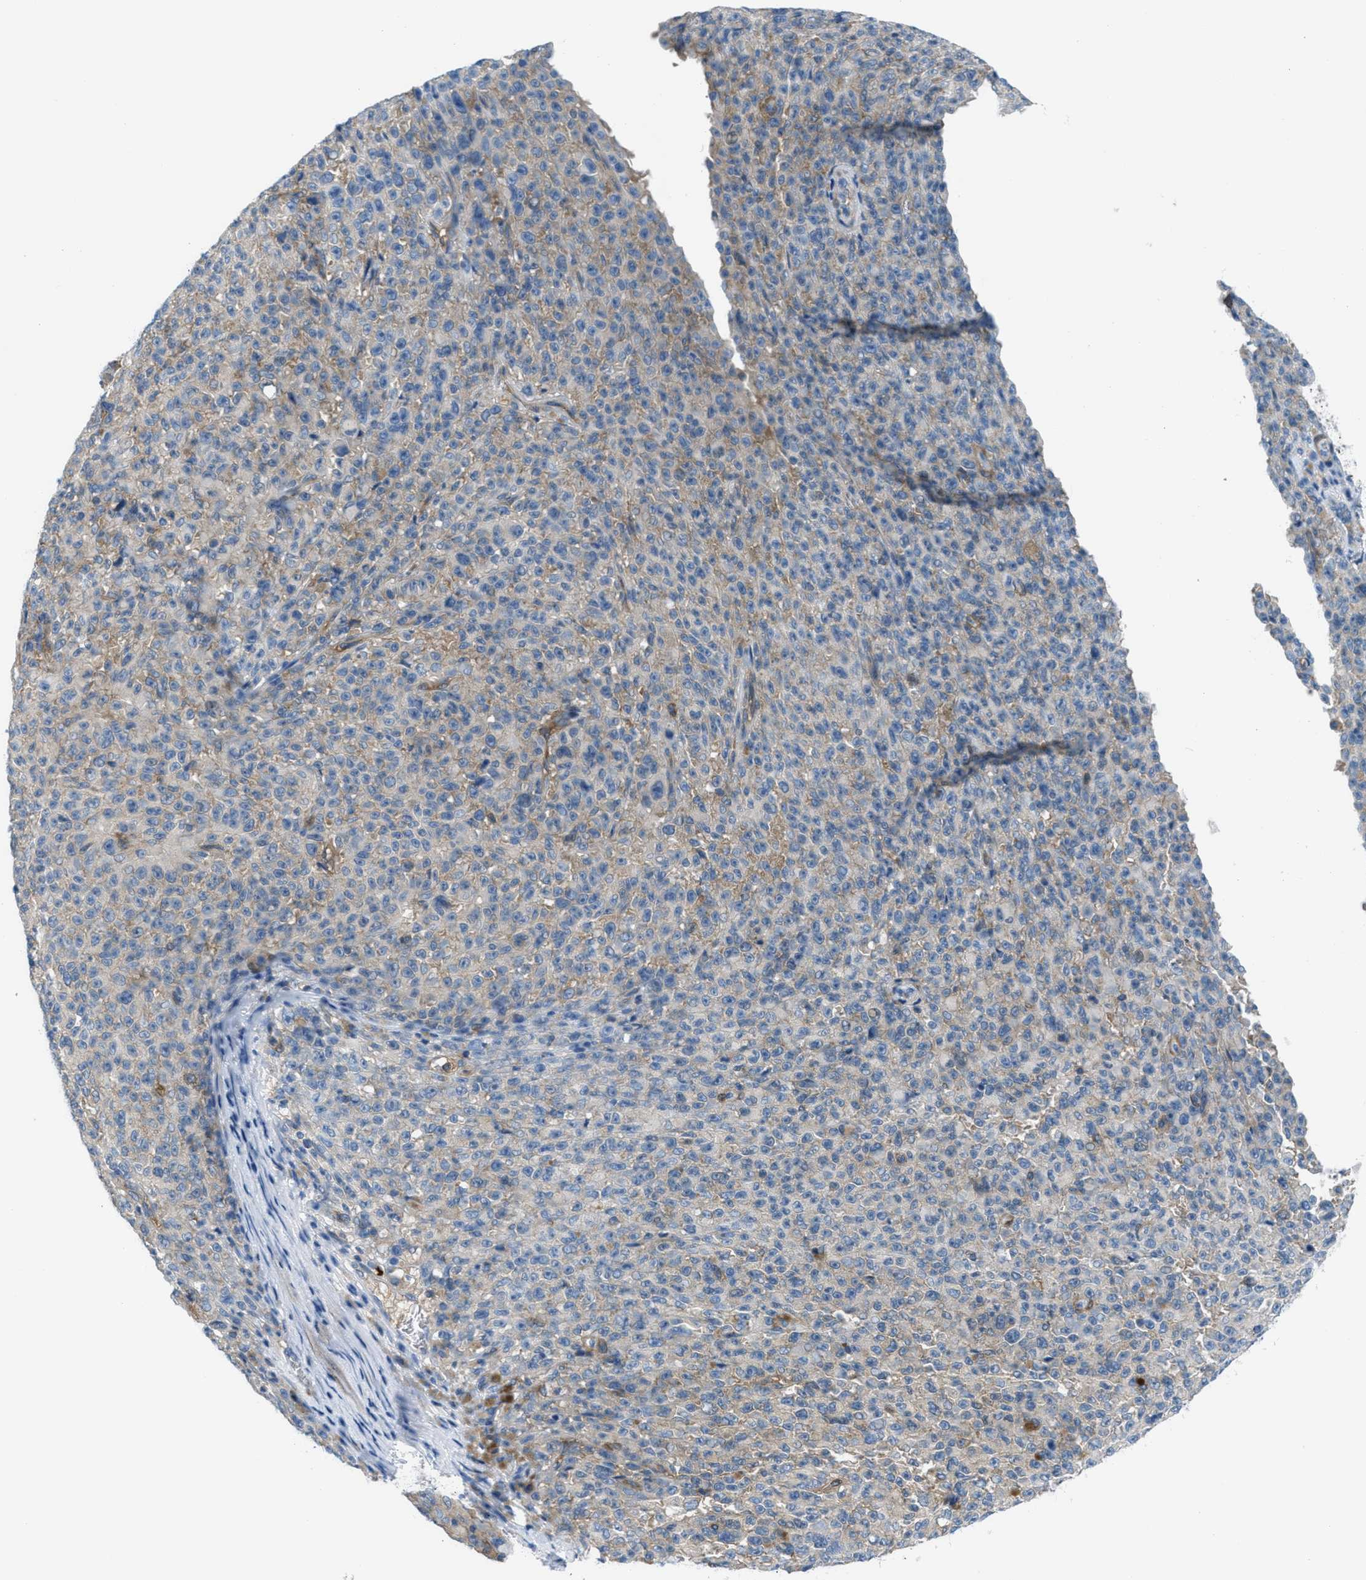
{"staining": {"intensity": "weak", "quantity": "25%-75%", "location": "cytoplasmic/membranous"}, "tissue": "melanoma", "cell_type": "Tumor cells", "image_type": "cancer", "snomed": [{"axis": "morphology", "description": "Malignant melanoma, NOS"}, {"axis": "topography", "description": "Skin"}], "caption": "Malignant melanoma stained with immunohistochemistry (IHC) shows weak cytoplasmic/membranous expression in approximately 25%-75% of tumor cells. Using DAB (3,3'-diaminobenzidine) (brown) and hematoxylin (blue) stains, captured at high magnification using brightfield microscopy.", "gene": "MAPRE2", "patient": {"sex": "female", "age": 82}}